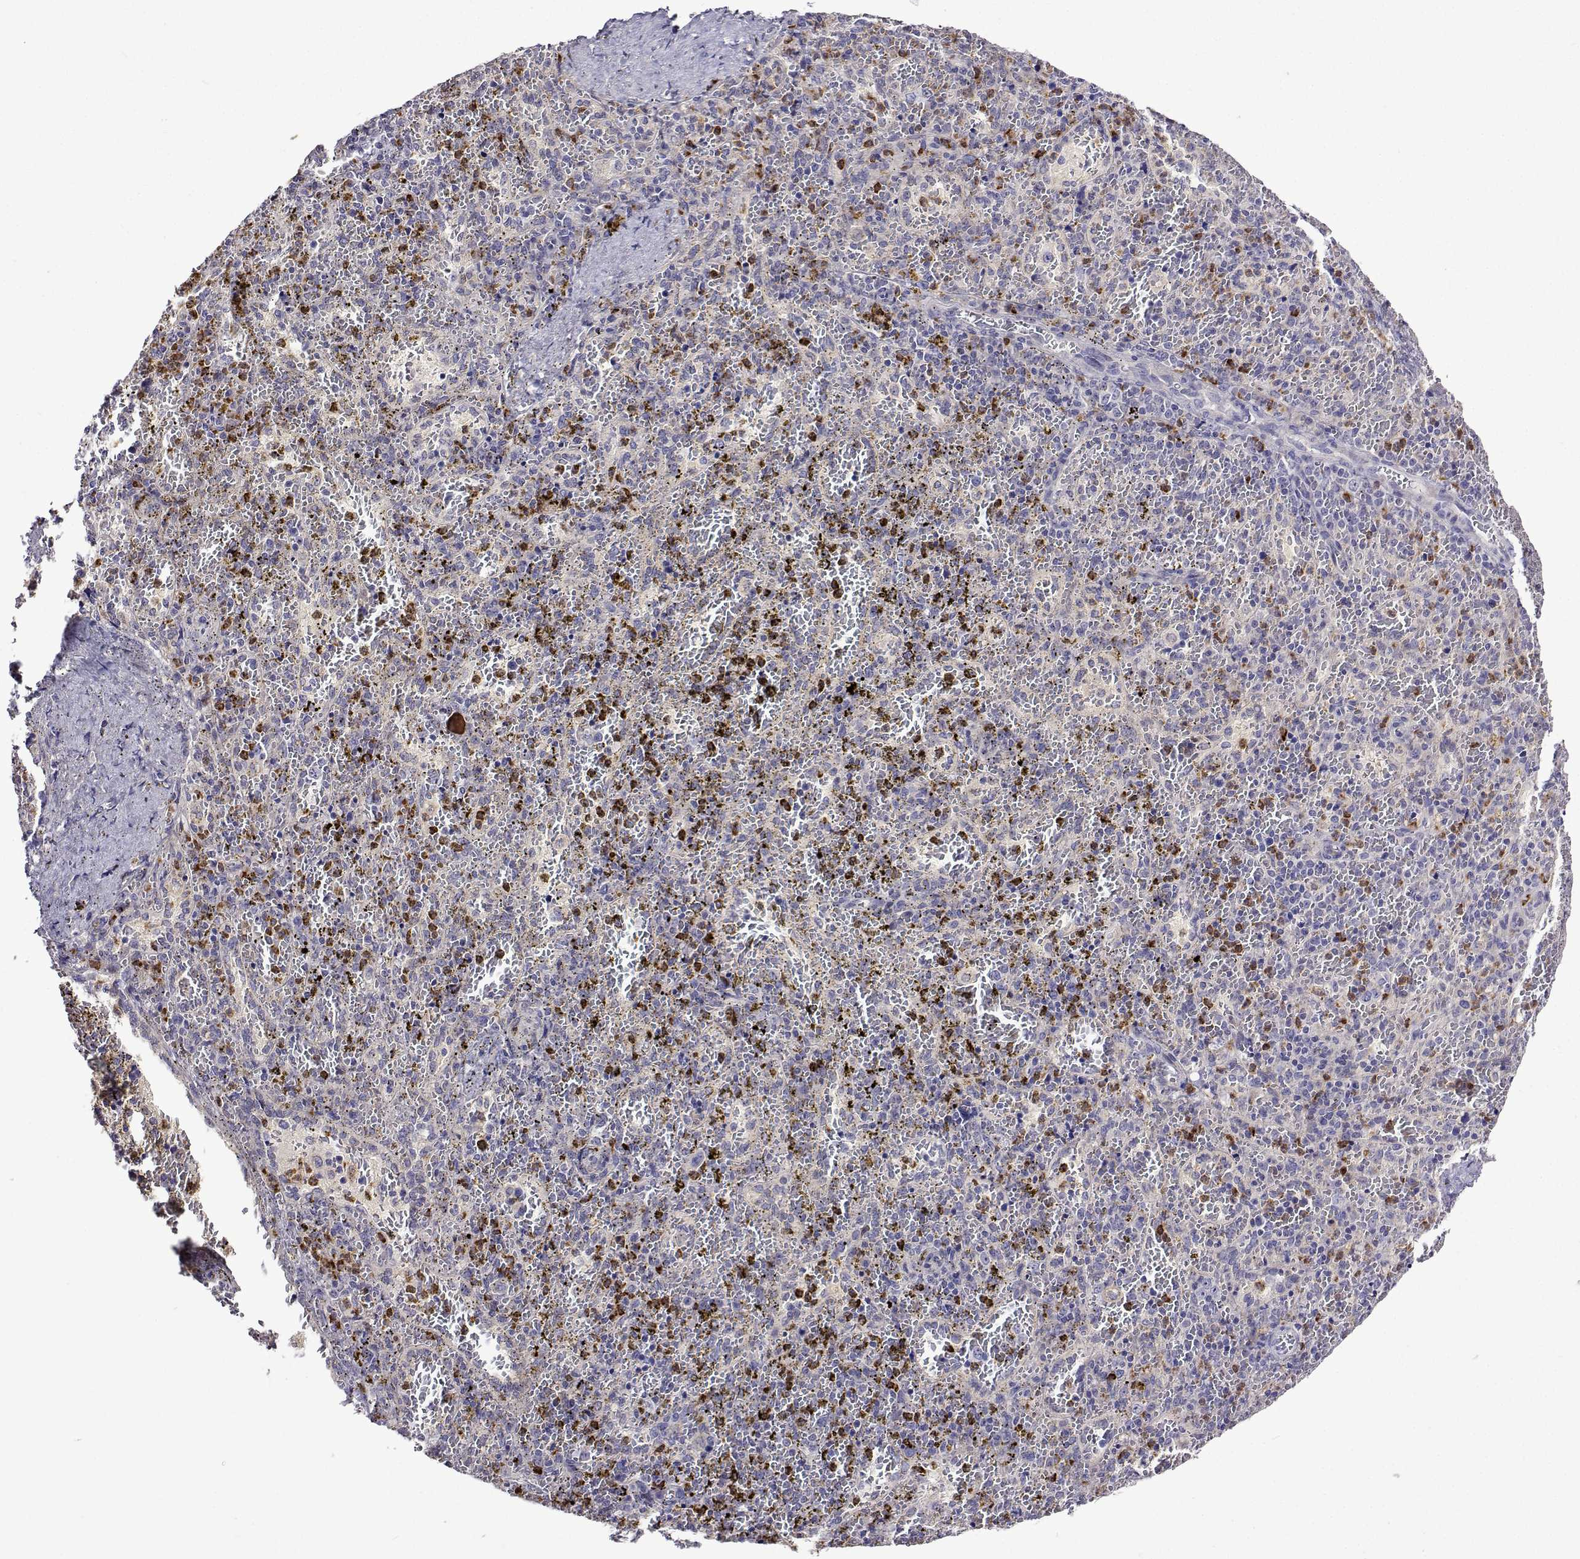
{"staining": {"intensity": "strong", "quantity": "<25%", "location": "cytoplasmic/membranous"}, "tissue": "spleen", "cell_type": "Cells in red pulp", "image_type": "normal", "snomed": [{"axis": "morphology", "description": "Normal tissue, NOS"}, {"axis": "topography", "description": "Spleen"}], "caption": "Strong cytoplasmic/membranous staining is appreciated in approximately <25% of cells in red pulp in benign spleen. (IHC, brightfield microscopy, high magnification).", "gene": "SULT2A1", "patient": {"sex": "female", "age": 50}}